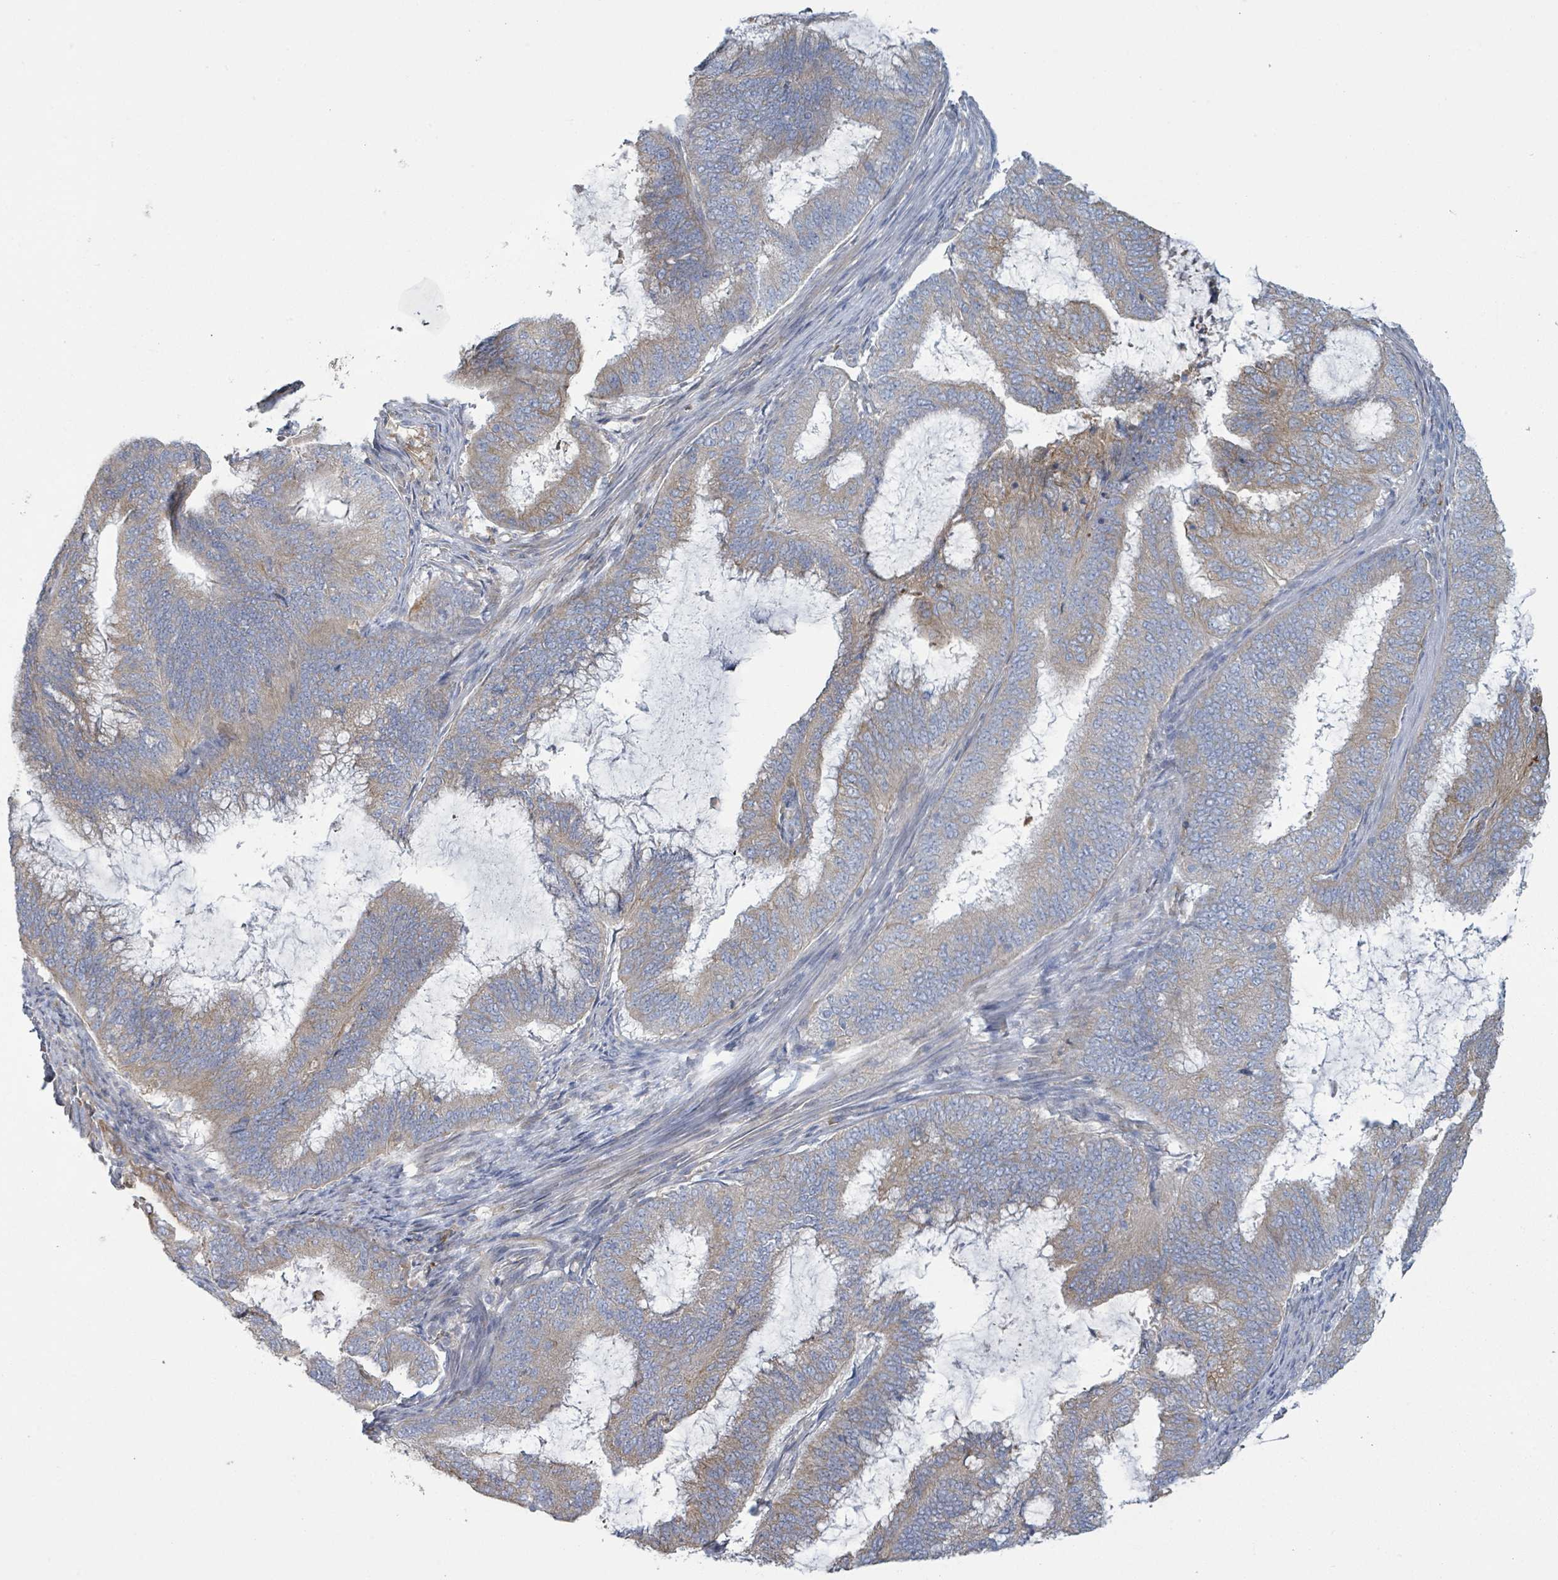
{"staining": {"intensity": "weak", "quantity": "25%-75%", "location": "cytoplasmic/membranous"}, "tissue": "endometrial cancer", "cell_type": "Tumor cells", "image_type": "cancer", "snomed": [{"axis": "morphology", "description": "Adenocarcinoma, NOS"}, {"axis": "topography", "description": "Endometrium"}], "caption": "A brown stain shows weak cytoplasmic/membranous positivity of a protein in endometrial cancer (adenocarcinoma) tumor cells.", "gene": "COL13A1", "patient": {"sex": "female", "age": 51}}